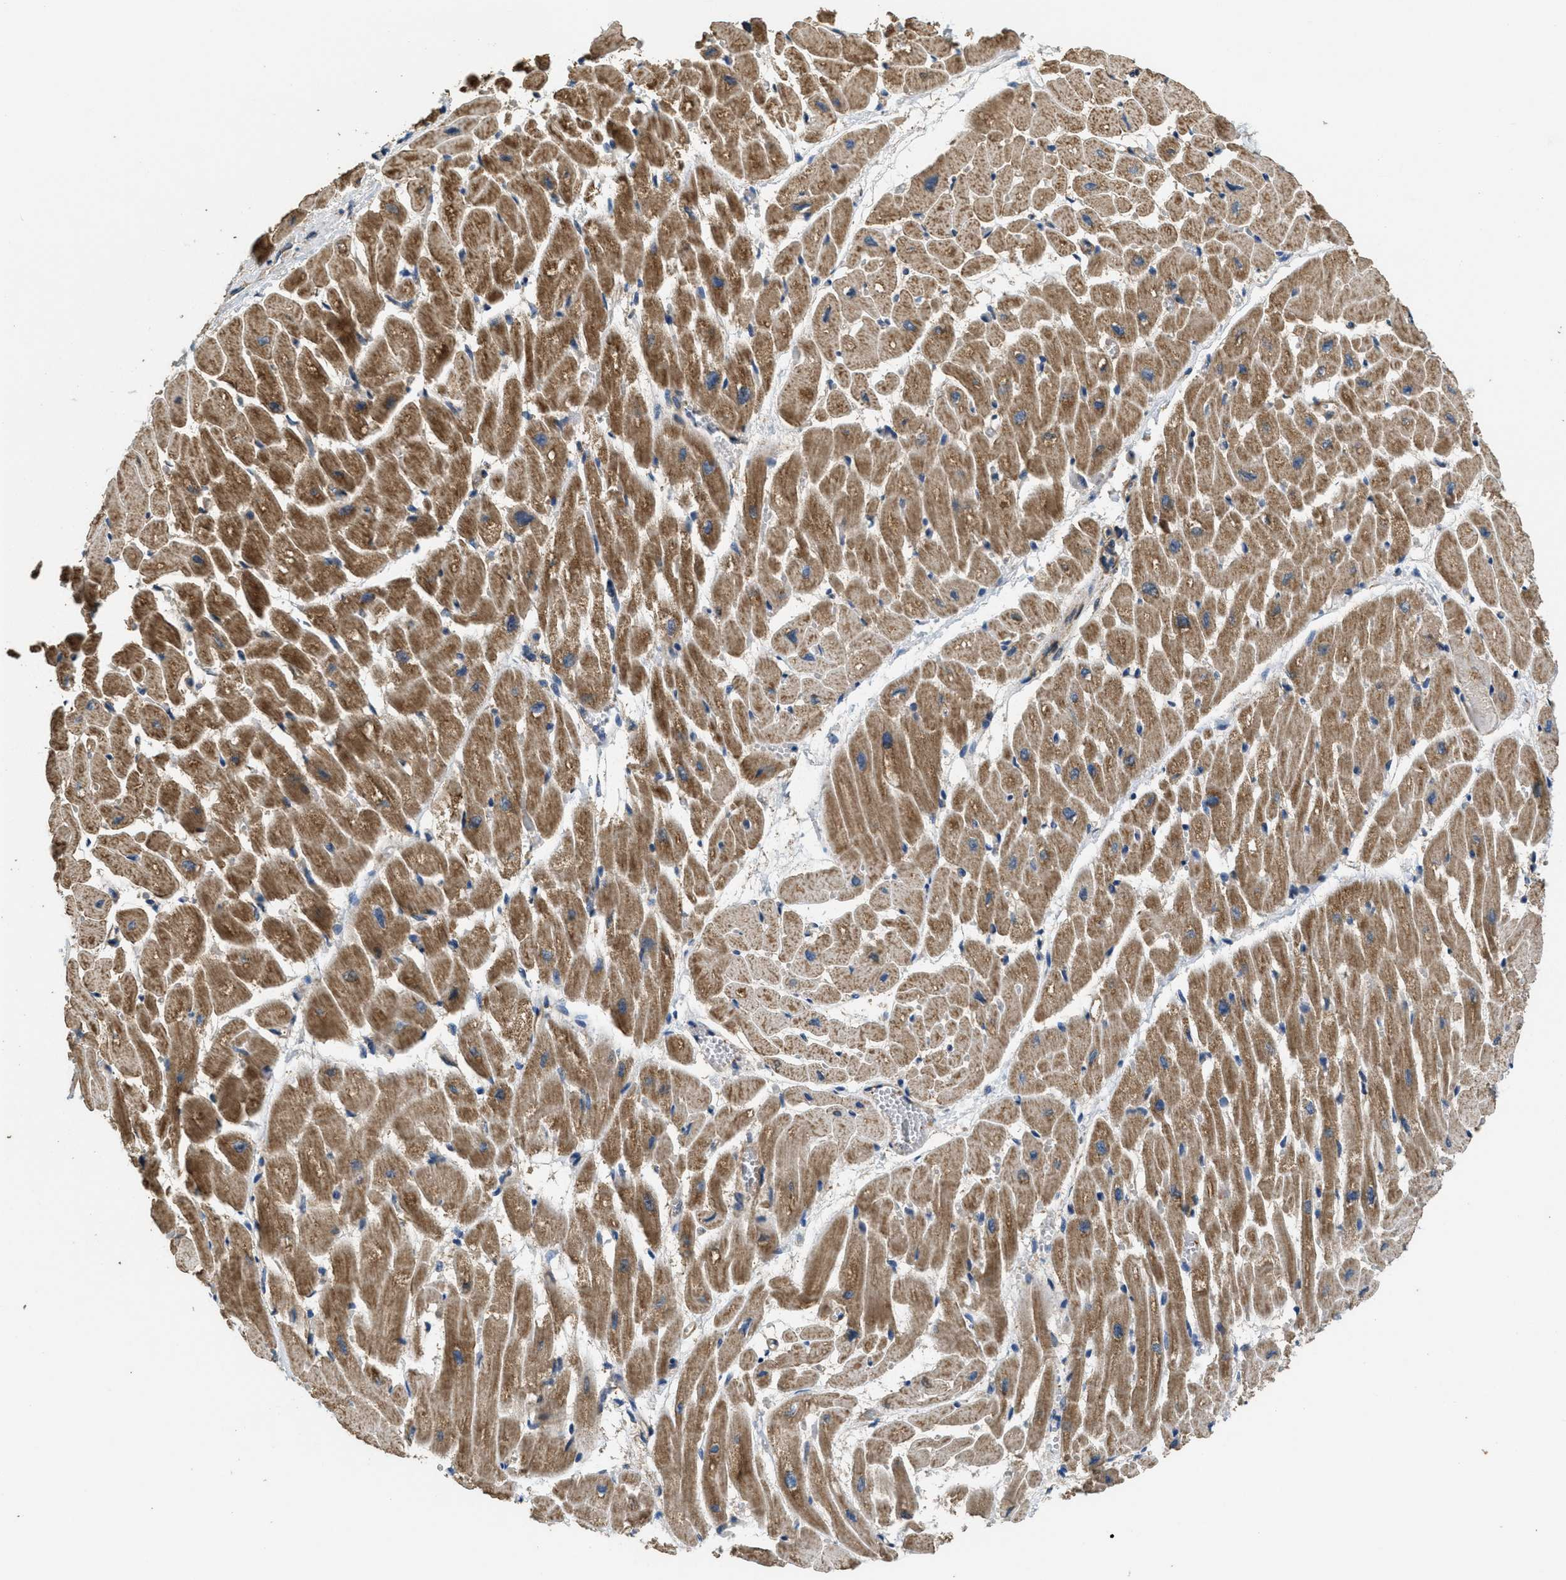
{"staining": {"intensity": "moderate", "quantity": ">75%", "location": "cytoplasmic/membranous"}, "tissue": "heart muscle", "cell_type": "Cardiomyocytes", "image_type": "normal", "snomed": [{"axis": "morphology", "description": "Normal tissue, NOS"}, {"axis": "topography", "description": "Heart"}], "caption": "Immunohistochemical staining of normal human heart muscle reveals moderate cytoplasmic/membranous protein expression in approximately >75% of cardiomyocytes.", "gene": "THBS2", "patient": {"sex": "male", "age": 45}}